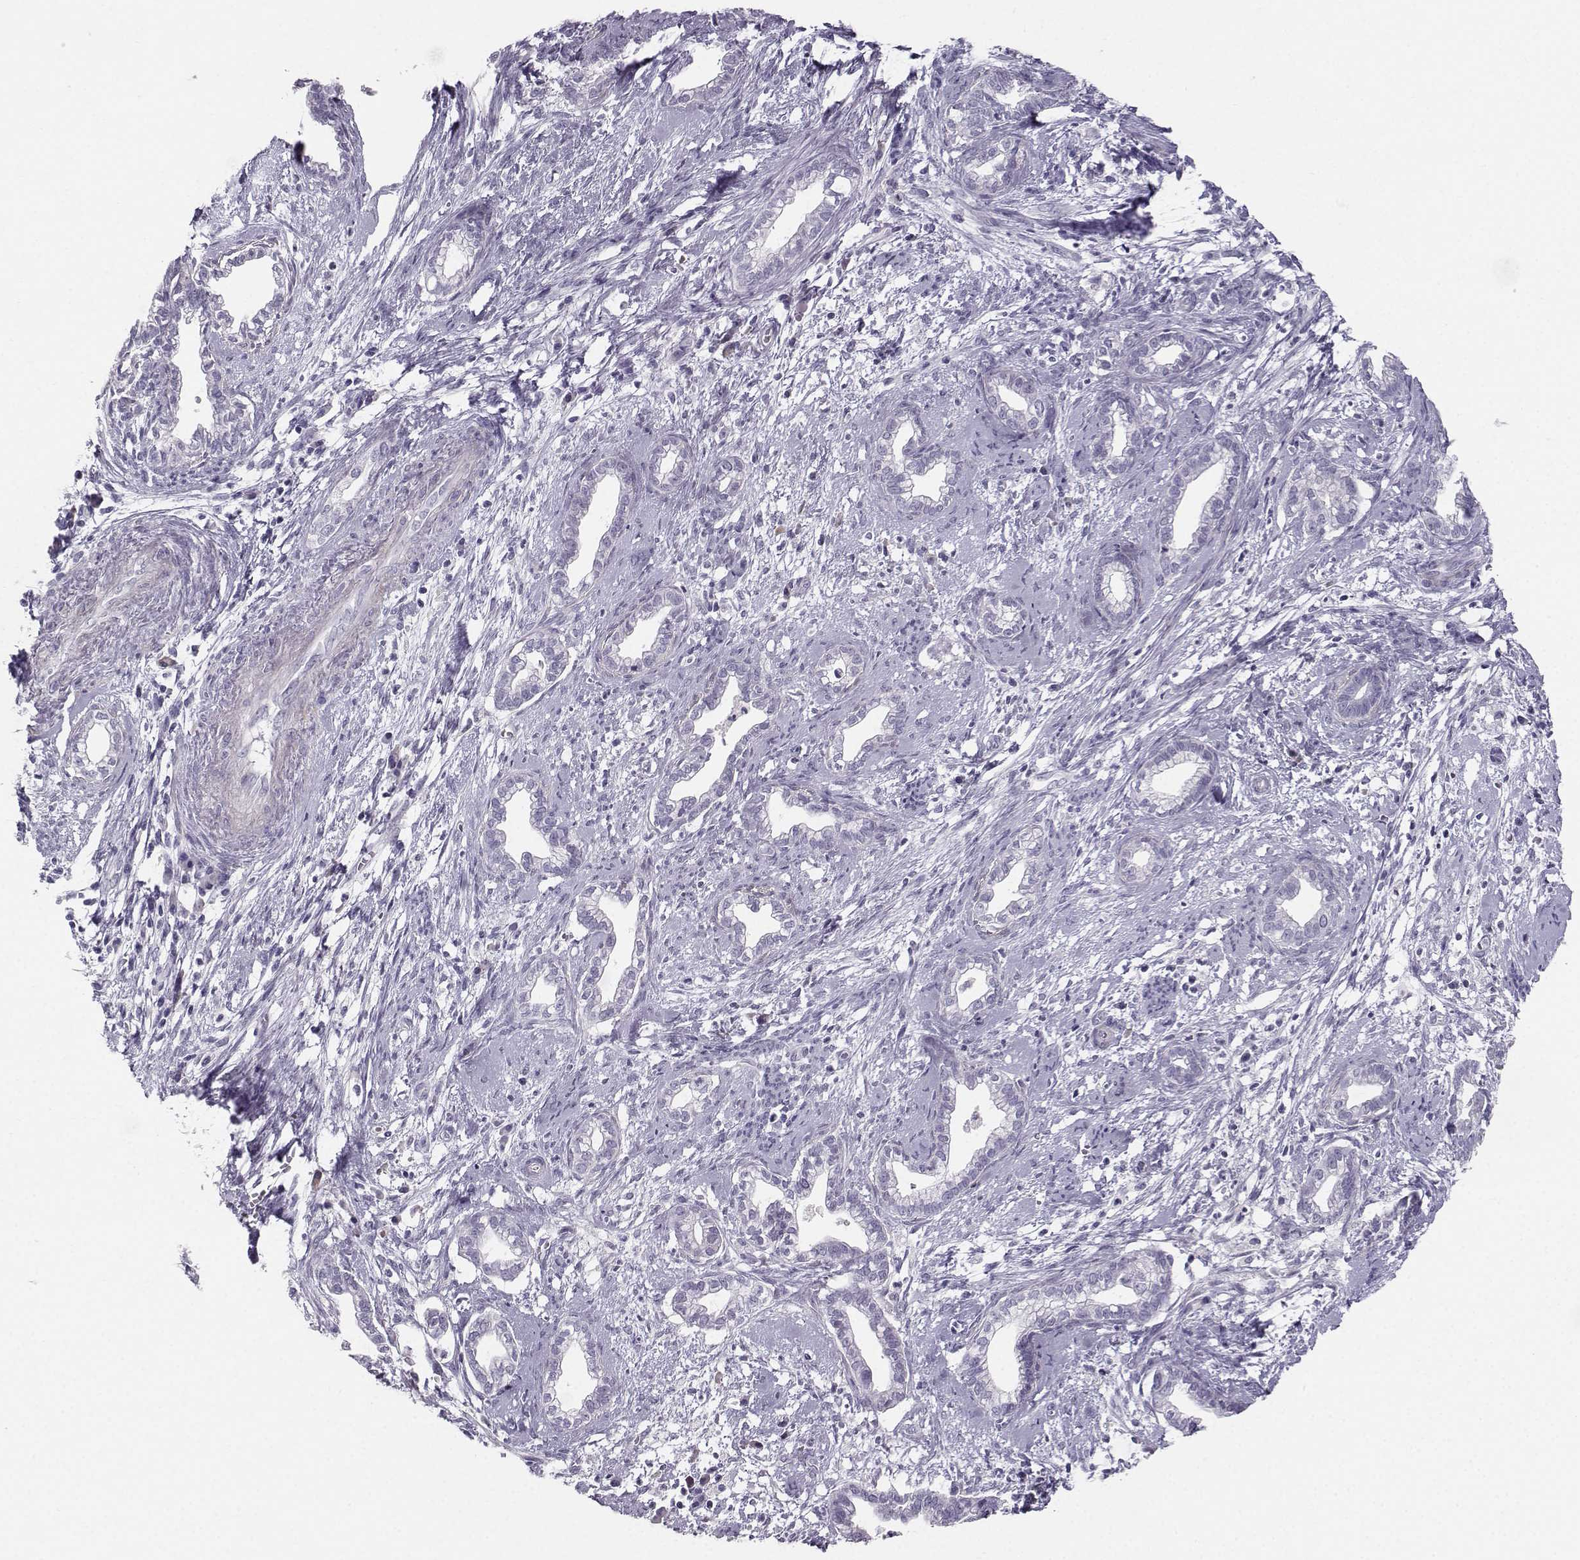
{"staining": {"intensity": "negative", "quantity": "none", "location": "none"}, "tissue": "cervical cancer", "cell_type": "Tumor cells", "image_type": "cancer", "snomed": [{"axis": "morphology", "description": "Adenocarcinoma, NOS"}, {"axis": "topography", "description": "Cervix"}], "caption": "IHC of human cervical adenocarcinoma exhibits no positivity in tumor cells. (Stains: DAB (3,3'-diaminobenzidine) IHC with hematoxylin counter stain, Microscopy: brightfield microscopy at high magnification).", "gene": "CASR", "patient": {"sex": "female", "age": 62}}